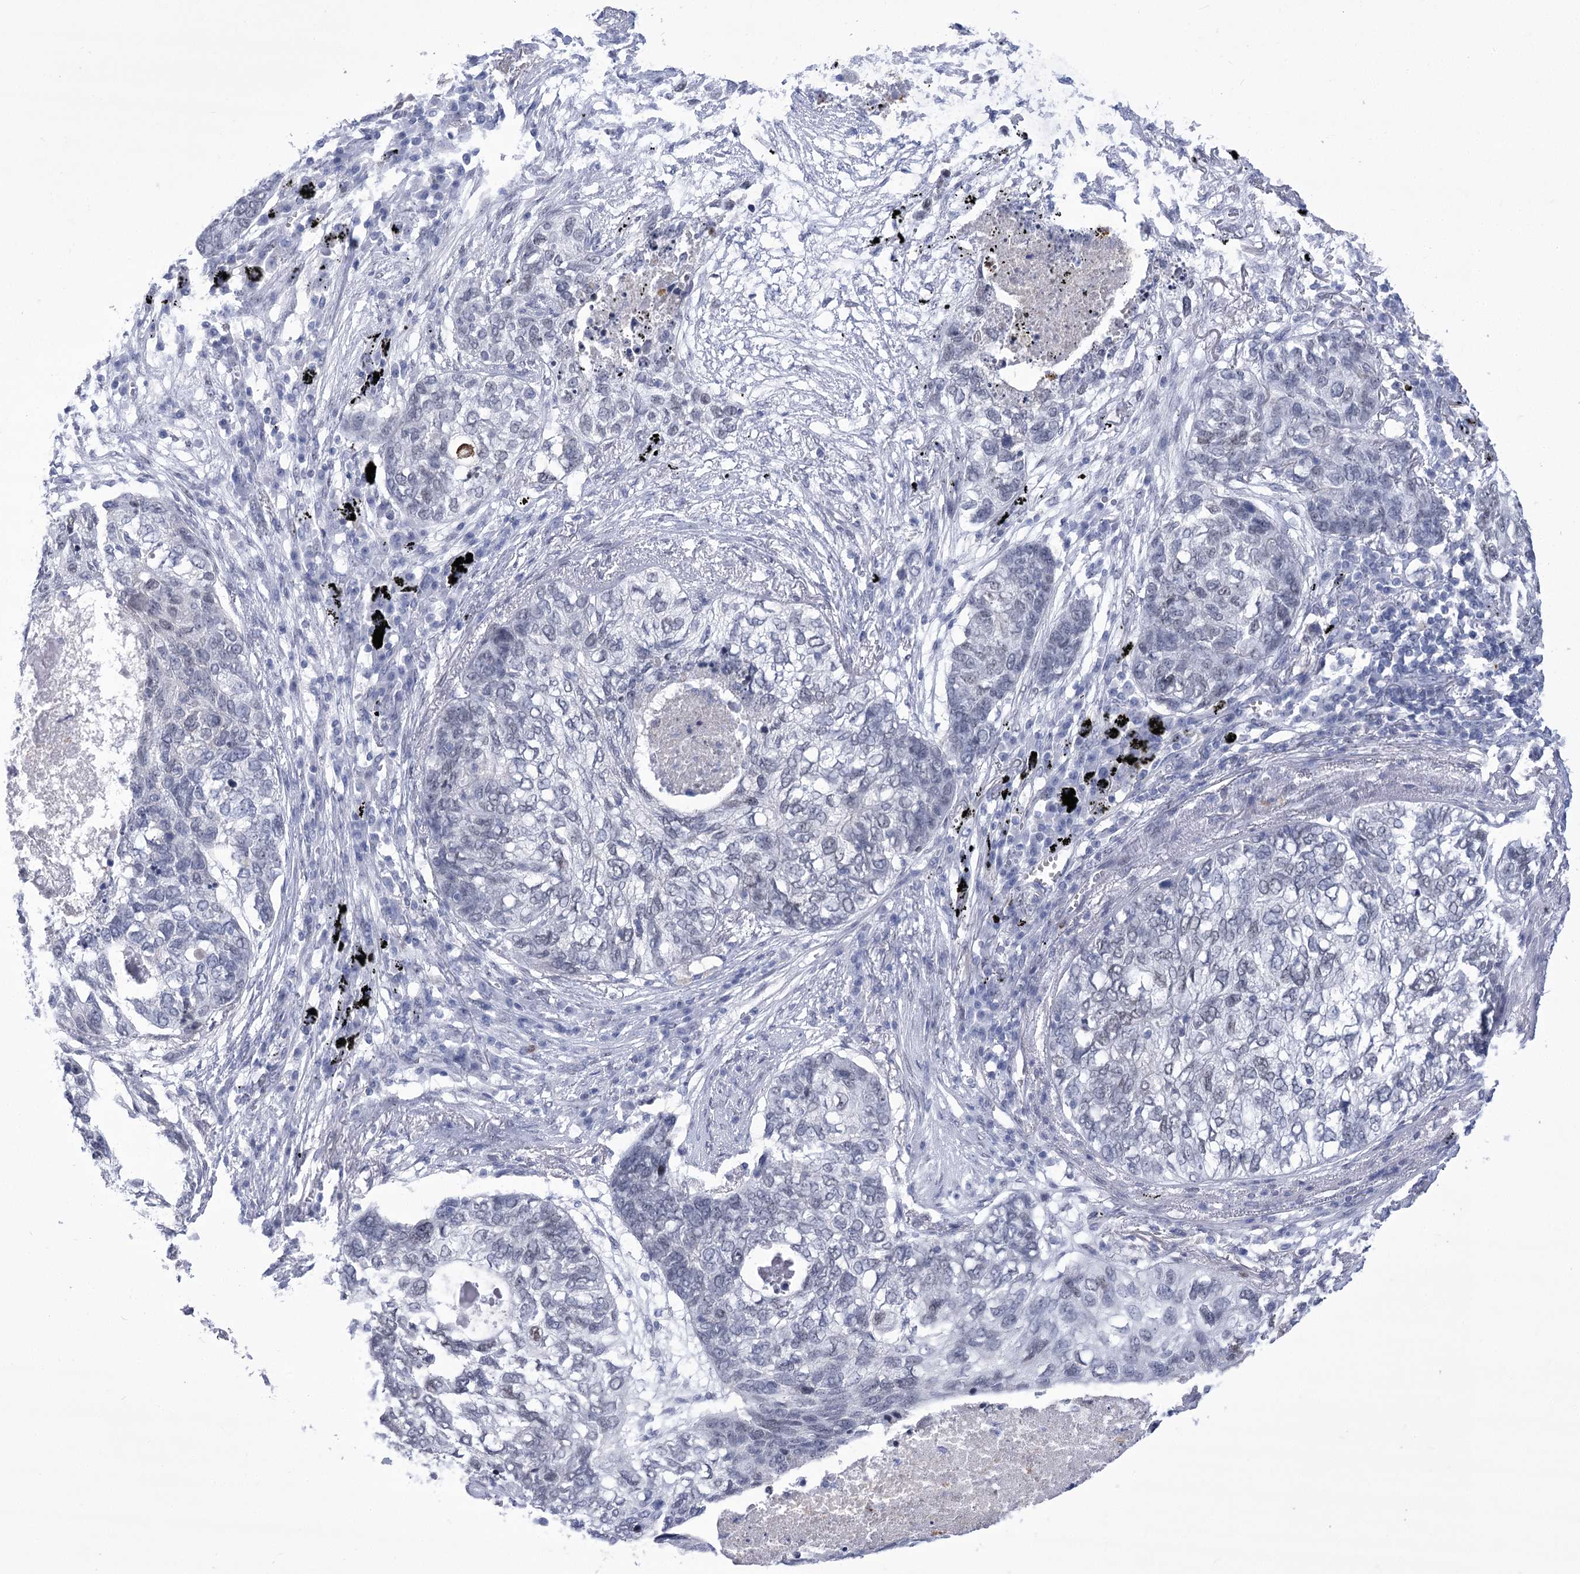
{"staining": {"intensity": "negative", "quantity": "none", "location": "none"}, "tissue": "lung cancer", "cell_type": "Tumor cells", "image_type": "cancer", "snomed": [{"axis": "morphology", "description": "Squamous cell carcinoma, NOS"}, {"axis": "topography", "description": "Lung"}], "caption": "DAB (3,3'-diaminobenzidine) immunohistochemical staining of squamous cell carcinoma (lung) reveals no significant expression in tumor cells. (Immunohistochemistry (ihc), brightfield microscopy, high magnification).", "gene": "HORMAD1", "patient": {"sex": "female", "age": 63}}